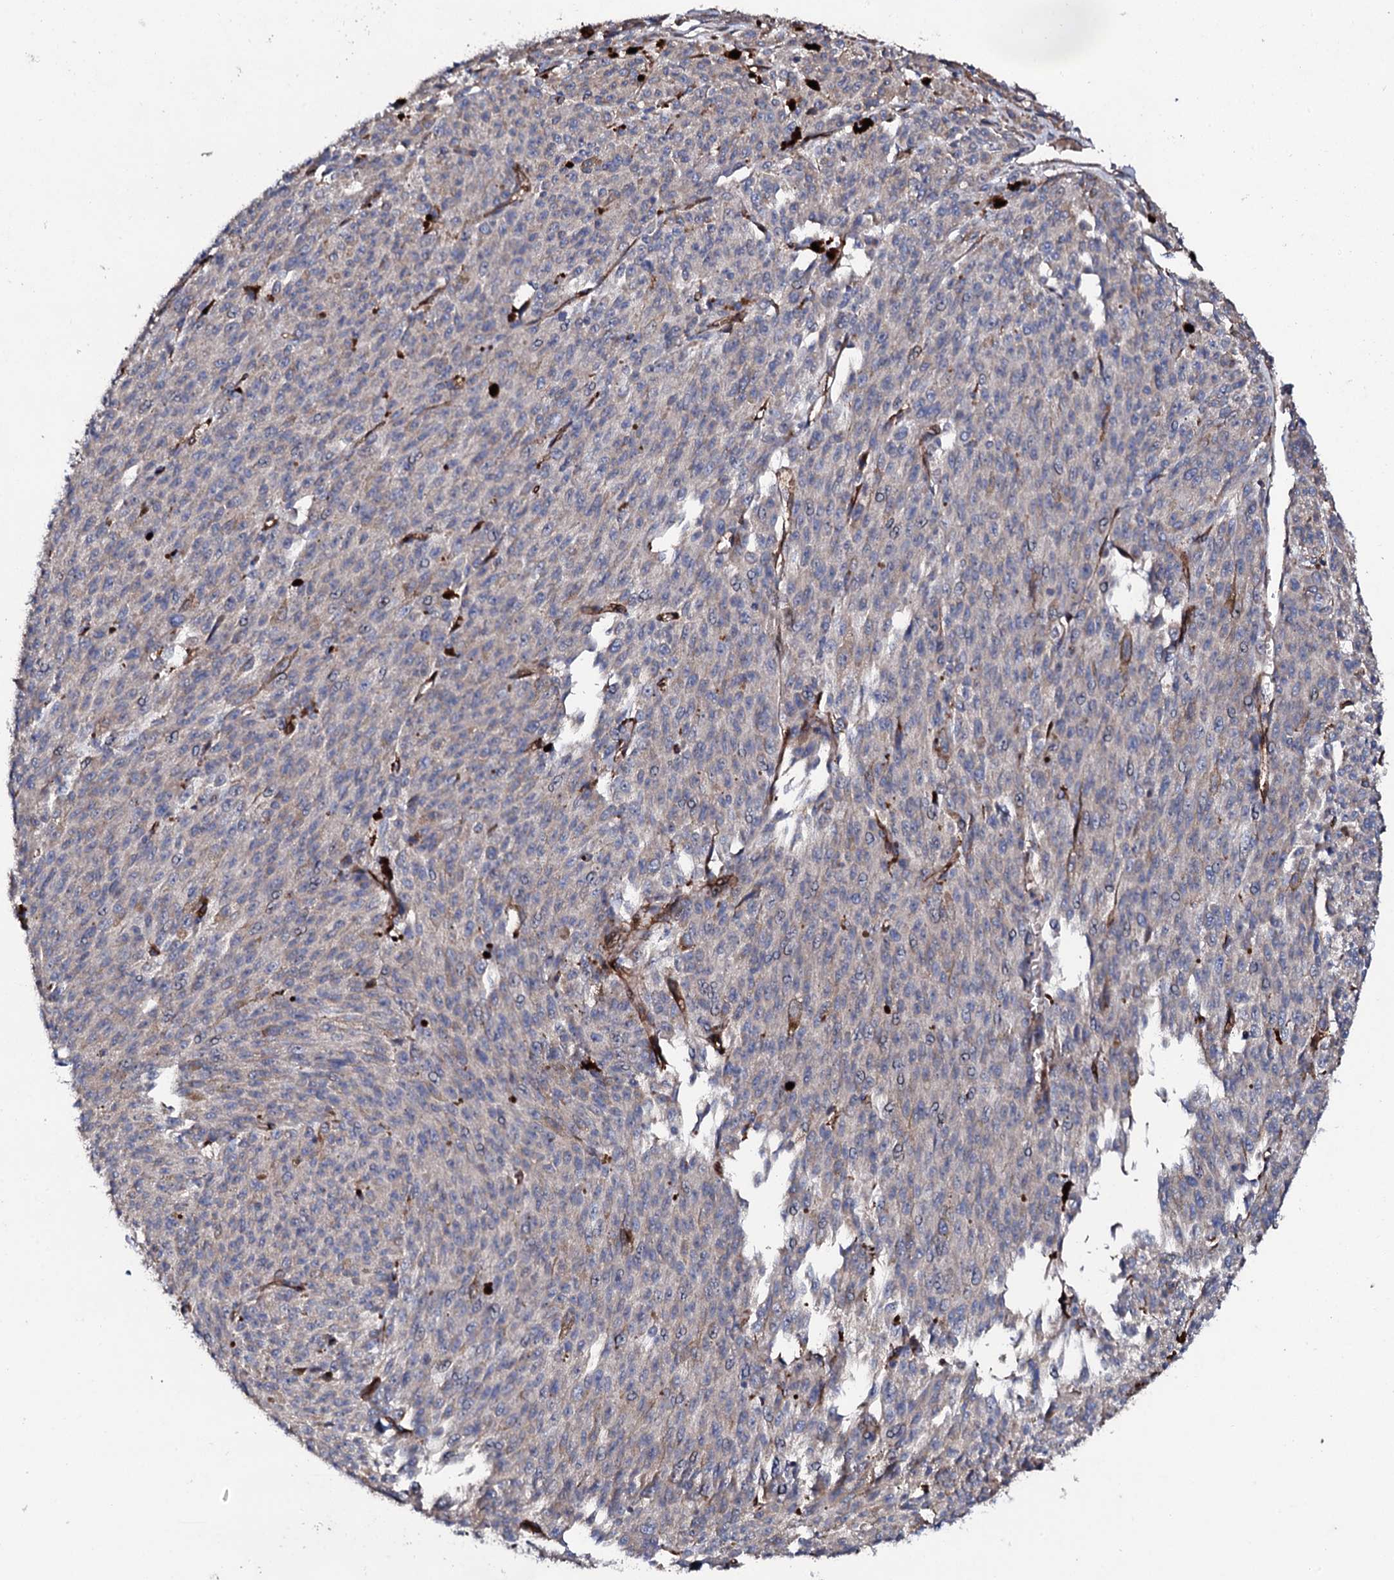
{"staining": {"intensity": "weak", "quantity": "<25%", "location": "cytoplasmic/membranous"}, "tissue": "melanoma", "cell_type": "Tumor cells", "image_type": "cancer", "snomed": [{"axis": "morphology", "description": "Malignant melanoma, NOS"}, {"axis": "topography", "description": "Skin"}], "caption": "Melanoma was stained to show a protein in brown. There is no significant staining in tumor cells. Brightfield microscopy of immunohistochemistry stained with DAB (3,3'-diaminobenzidine) (brown) and hematoxylin (blue), captured at high magnification.", "gene": "DBX1", "patient": {"sex": "female", "age": 52}}